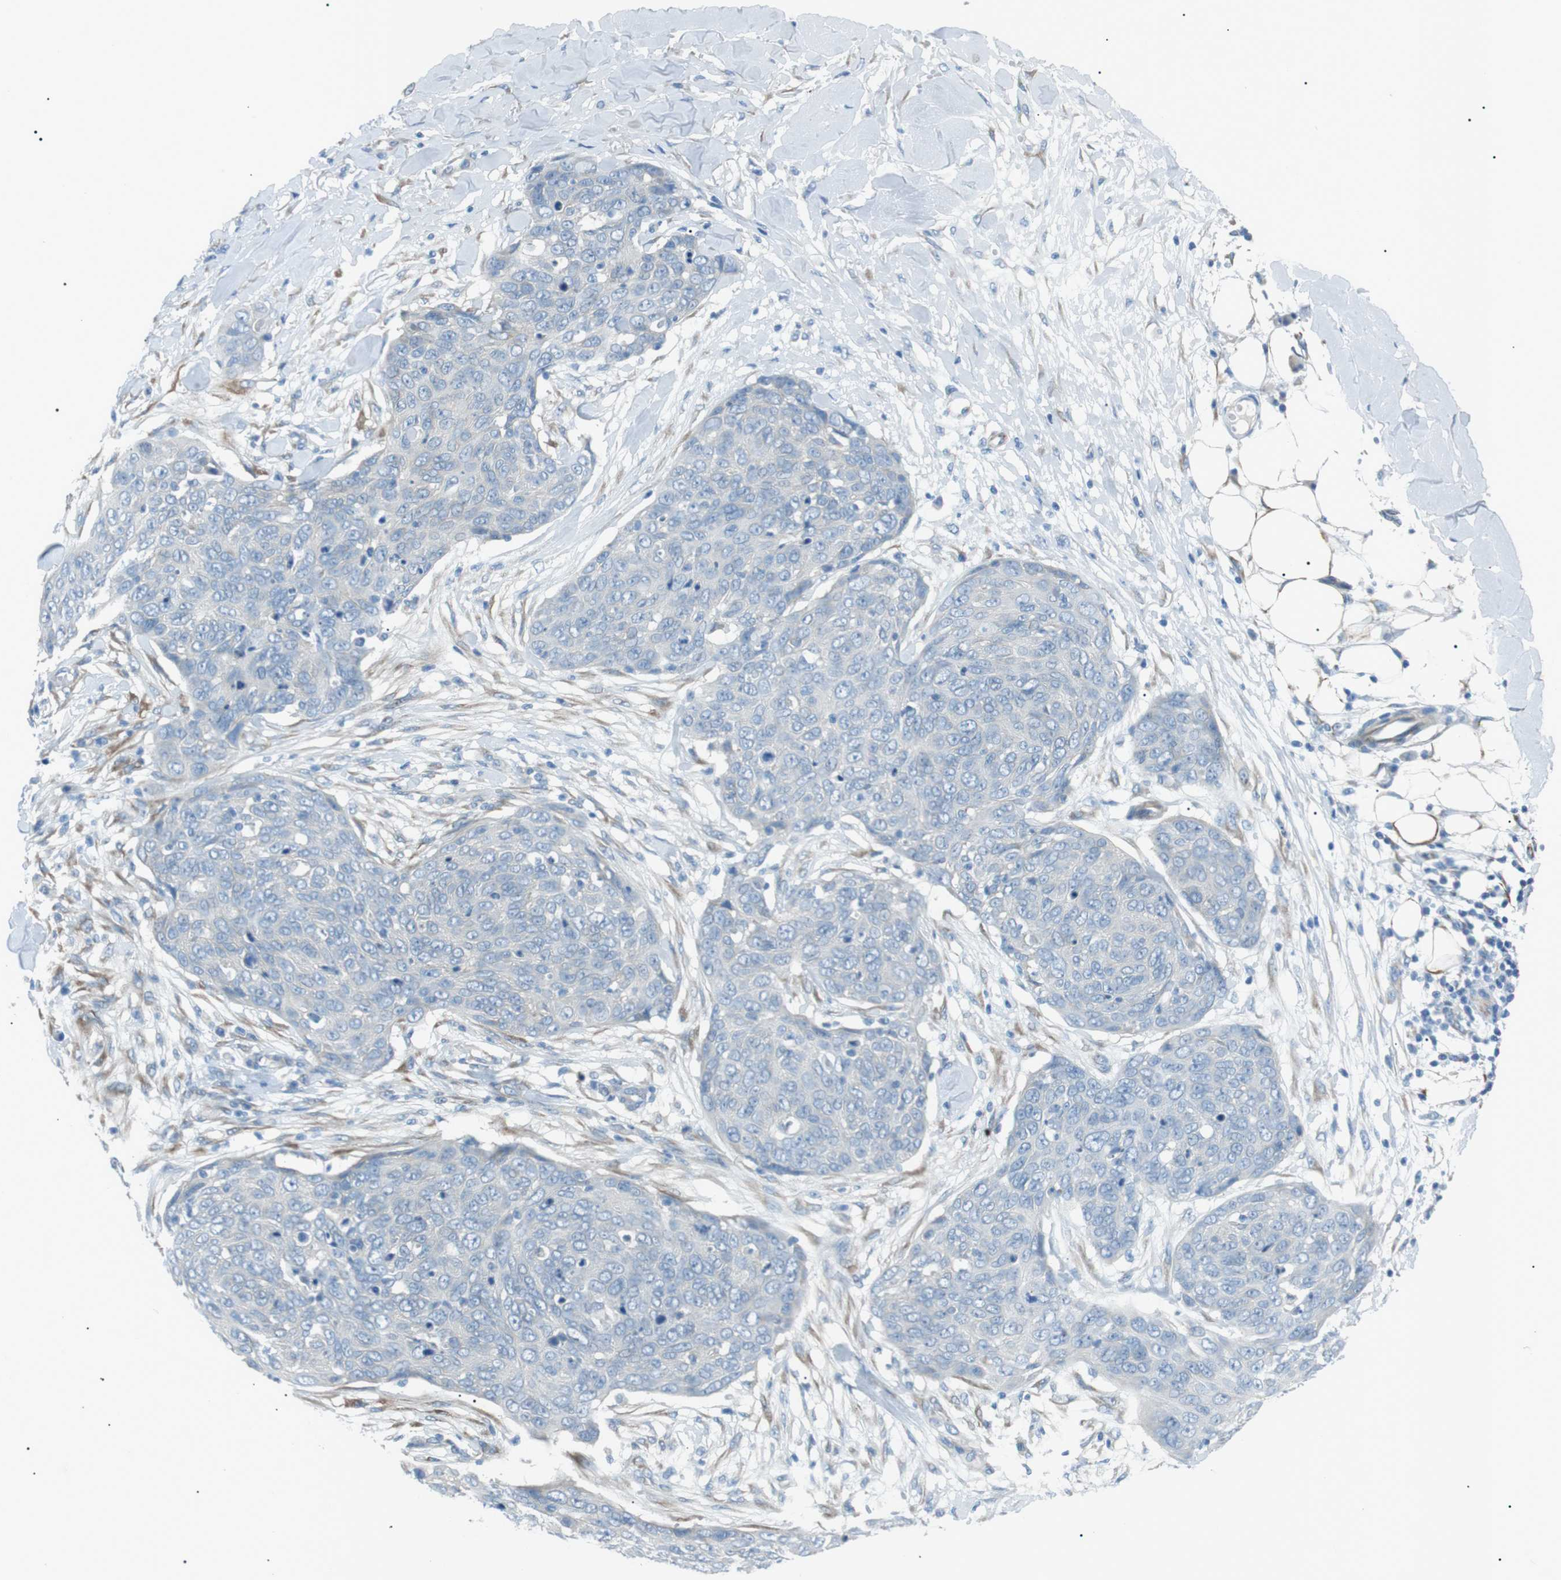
{"staining": {"intensity": "negative", "quantity": "none", "location": "none"}, "tissue": "skin cancer", "cell_type": "Tumor cells", "image_type": "cancer", "snomed": [{"axis": "morphology", "description": "Squamous cell carcinoma in situ, NOS"}, {"axis": "morphology", "description": "Squamous cell carcinoma, NOS"}, {"axis": "topography", "description": "Skin"}], "caption": "DAB immunohistochemical staining of human skin cancer exhibits no significant staining in tumor cells.", "gene": "MTARC2", "patient": {"sex": "male", "age": 93}}